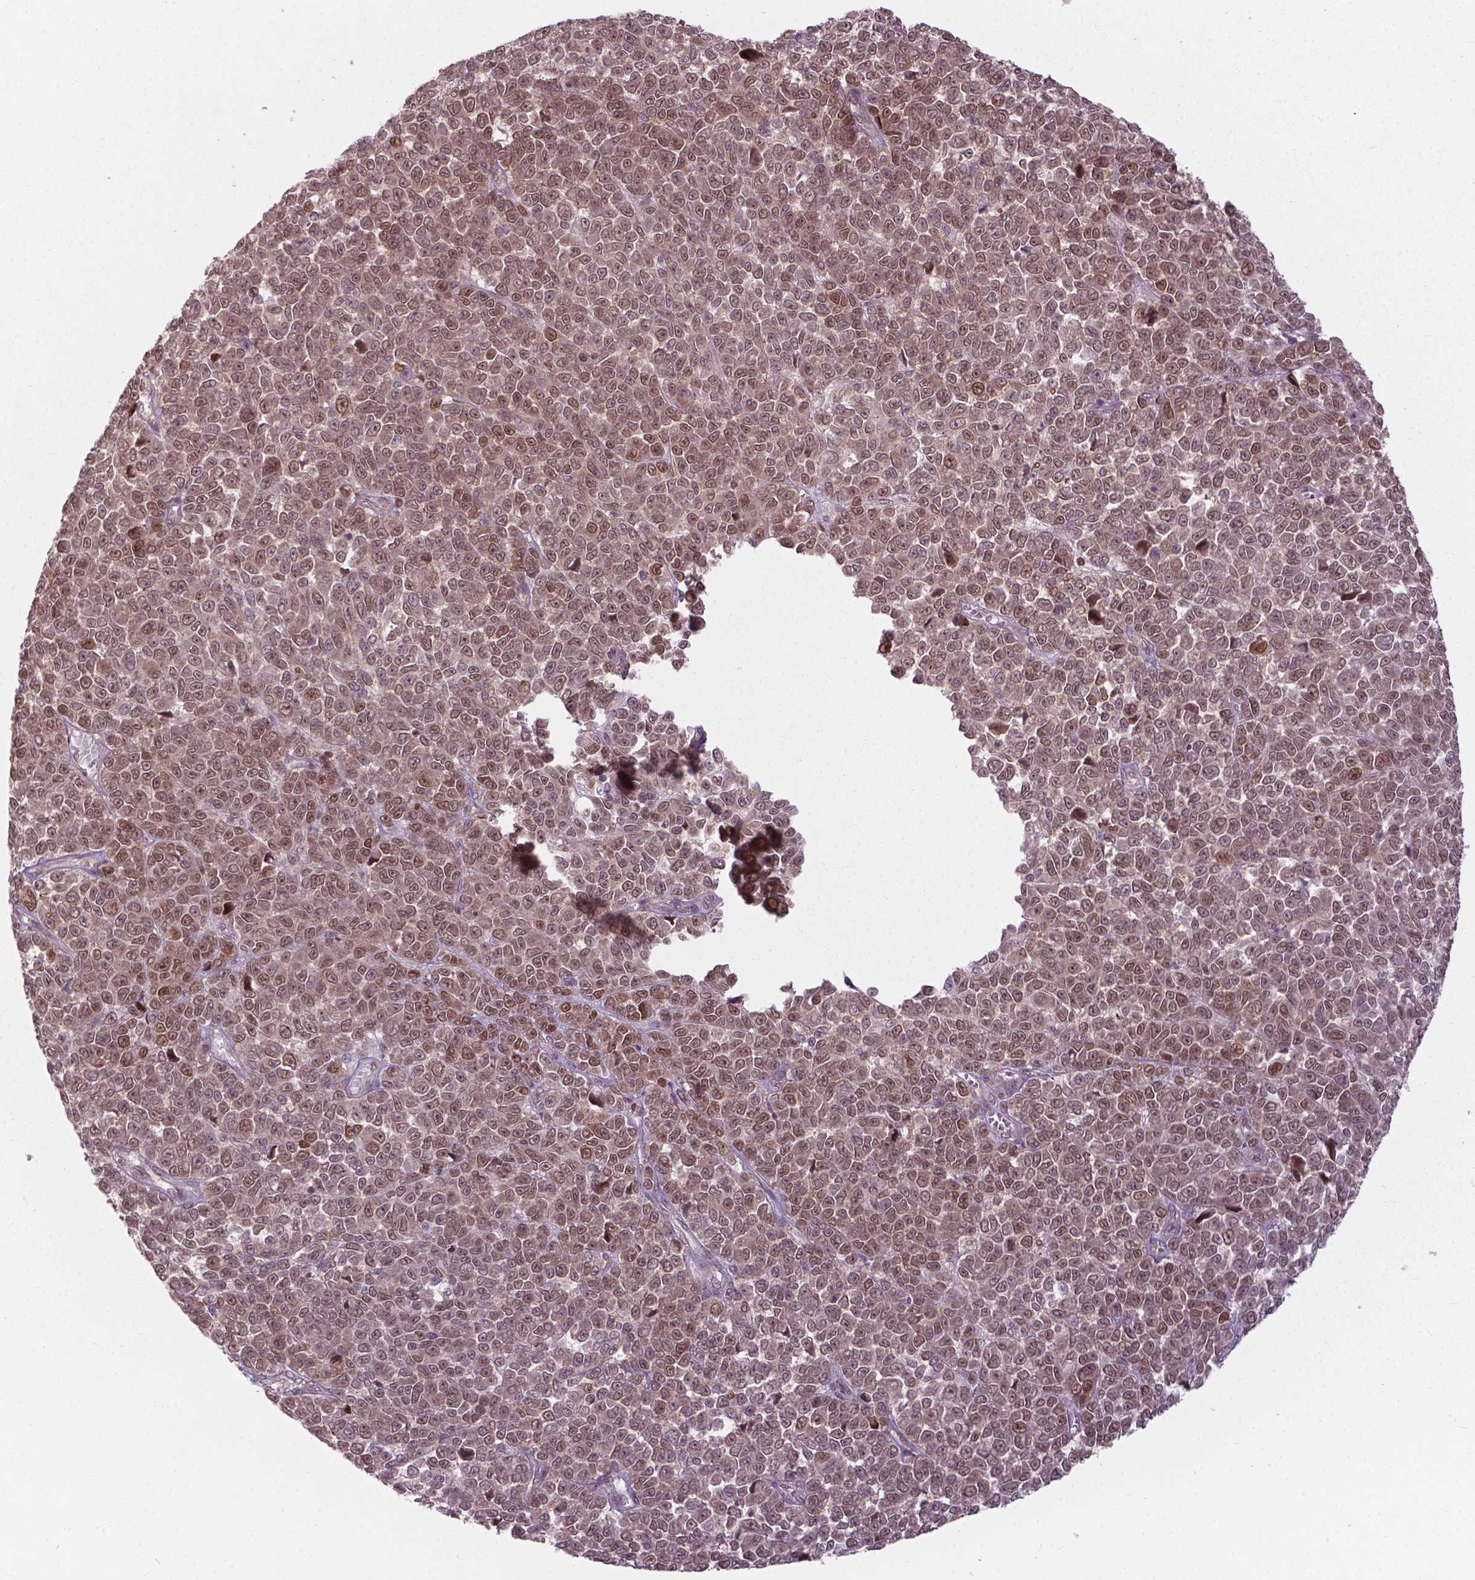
{"staining": {"intensity": "moderate", "quantity": ">75%", "location": "nuclear"}, "tissue": "melanoma", "cell_type": "Tumor cells", "image_type": "cancer", "snomed": [{"axis": "morphology", "description": "Malignant melanoma, NOS"}, {"axis": "topography", "description": "Skin"}], "caption": "This micrograph demonstrates immunohistochemistry staining of human melanoma, with medium moderate nuclear staining in approximately >75% of tumor cells.", "gene": "NFAT5", "patient": {"sex": "female", "age": 95}}